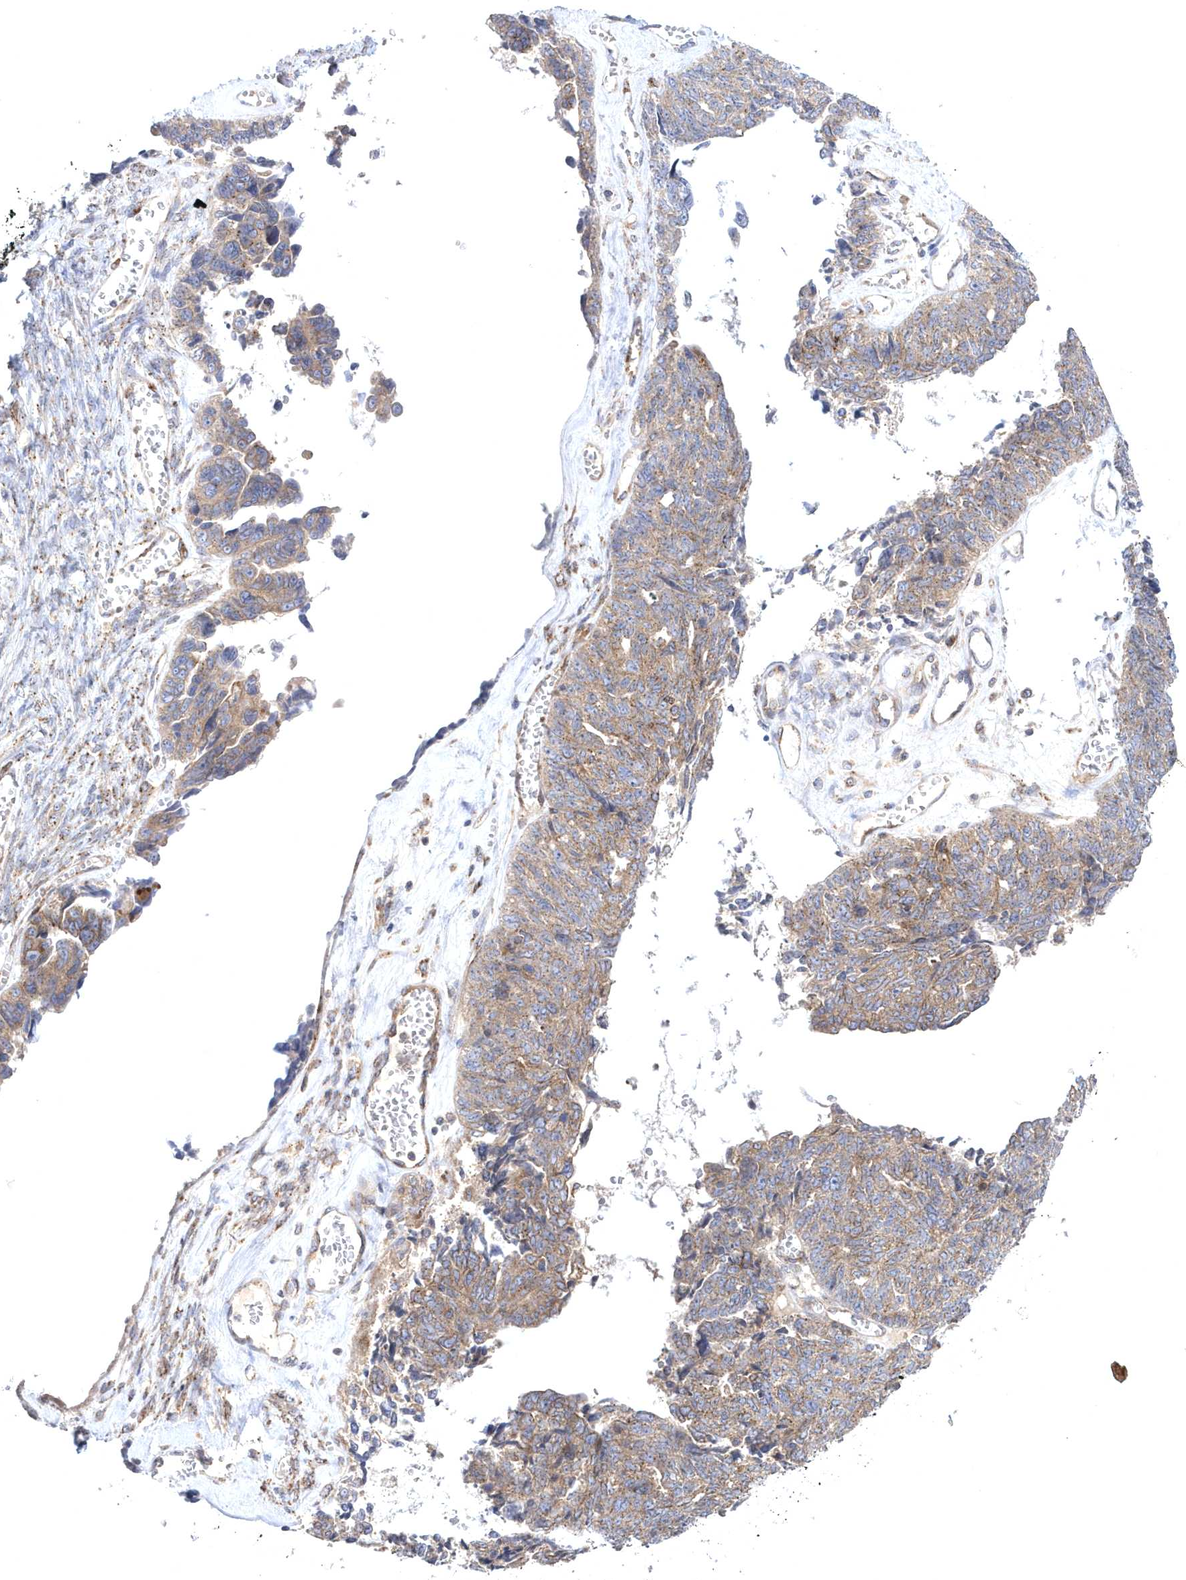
{"staining": {"intensity": "moderate", "quantity": ">75%", "location": "cytoplasmic/membranous"}, "tissue": "ovarian cancer", "cell_type": "Tumor cells", "image_type": "cancer", "snomed": [{"axis": "morphology", "description": "Cystadenocarcinoma, serous, NOS"}, {"axis": "topography", "description": "Ovary"}], "caption": "Approximately >75% of tumor cells in human ovarian cancer display moderate cytoplasmic/membranous protein expression as visualized by brown immunohistochemical staining.", "gene": "COPB2", "patient": {"sex": "female", "age": 79}}